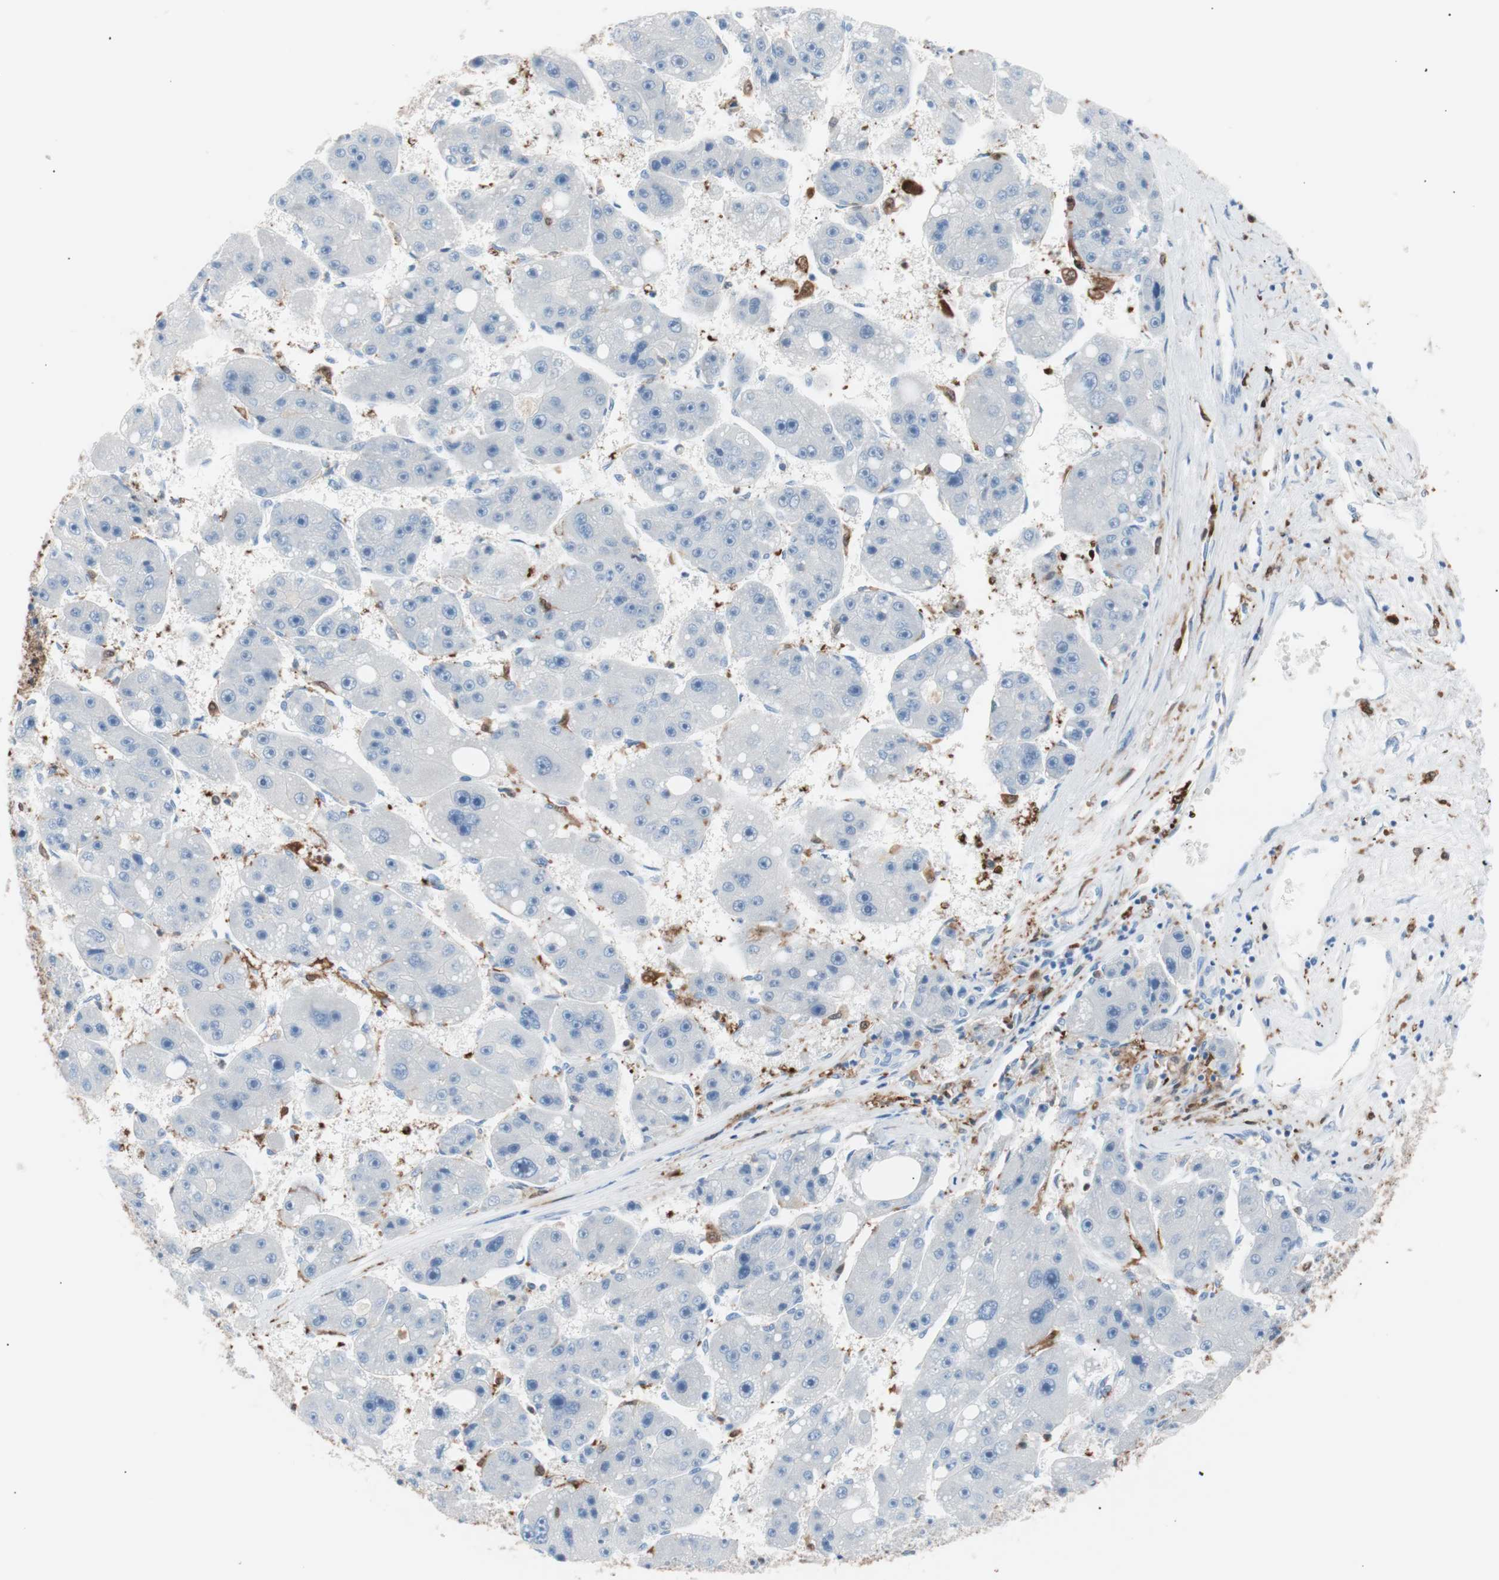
{"staining": {"intensity": "negative", "quantity": "none", "location": "none"}, "tissue": "liver cancer", "cell_type": "Tumor cells", "image_type": "cancer", "snomed": [{"axis": "morphology", "description": "Carcinoma, Hepatocellular, NOS"}, {"axis": "topography", "description": "Liver"}], "caption": "Immunohistochemical staining of liver cancer shows no significant positivity in tumor cells. (DAB immunohistochemistry (IHC) with hematoxylin counter stain).", "gene": "IL18", "patient": {"sex": "female", "age": 61}}